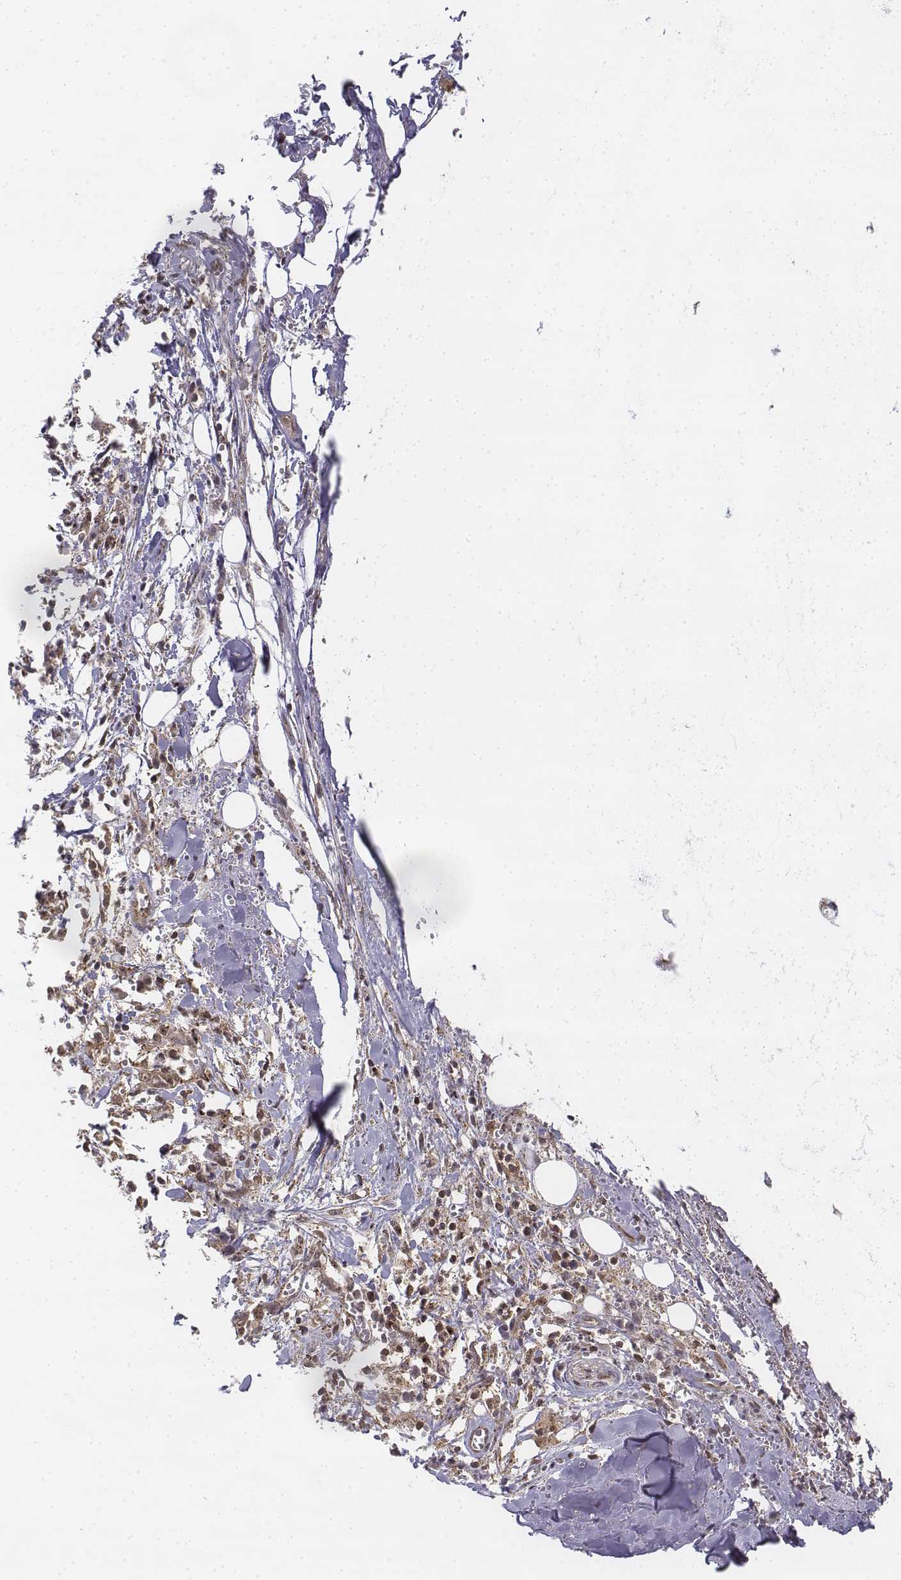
{"staining": {"intensity": "negative", "quantity": "none", "location": "none"}, "tissue": "adipose tissue", "cell_type": "Adipocytes", "image_type": "normal", "snomed": [{"axis": "morphology", "description": "Normal tissue, NOS"}, {"axis": "morphology", "description": "Squamous cell carcinoma, NOS"}, {"axis": "topography", "description": "Cartilage tissue"}, {"axis": "topography", "description": "Bronchus"}, {"axis": "topography", "description": "Lung"}], "caption": "This is an IHC image of normal adipose tissue. There is no expression in adipocytes.", "gene": "ZFYVE19", "patient": {"sex": "male", "age": 66}}